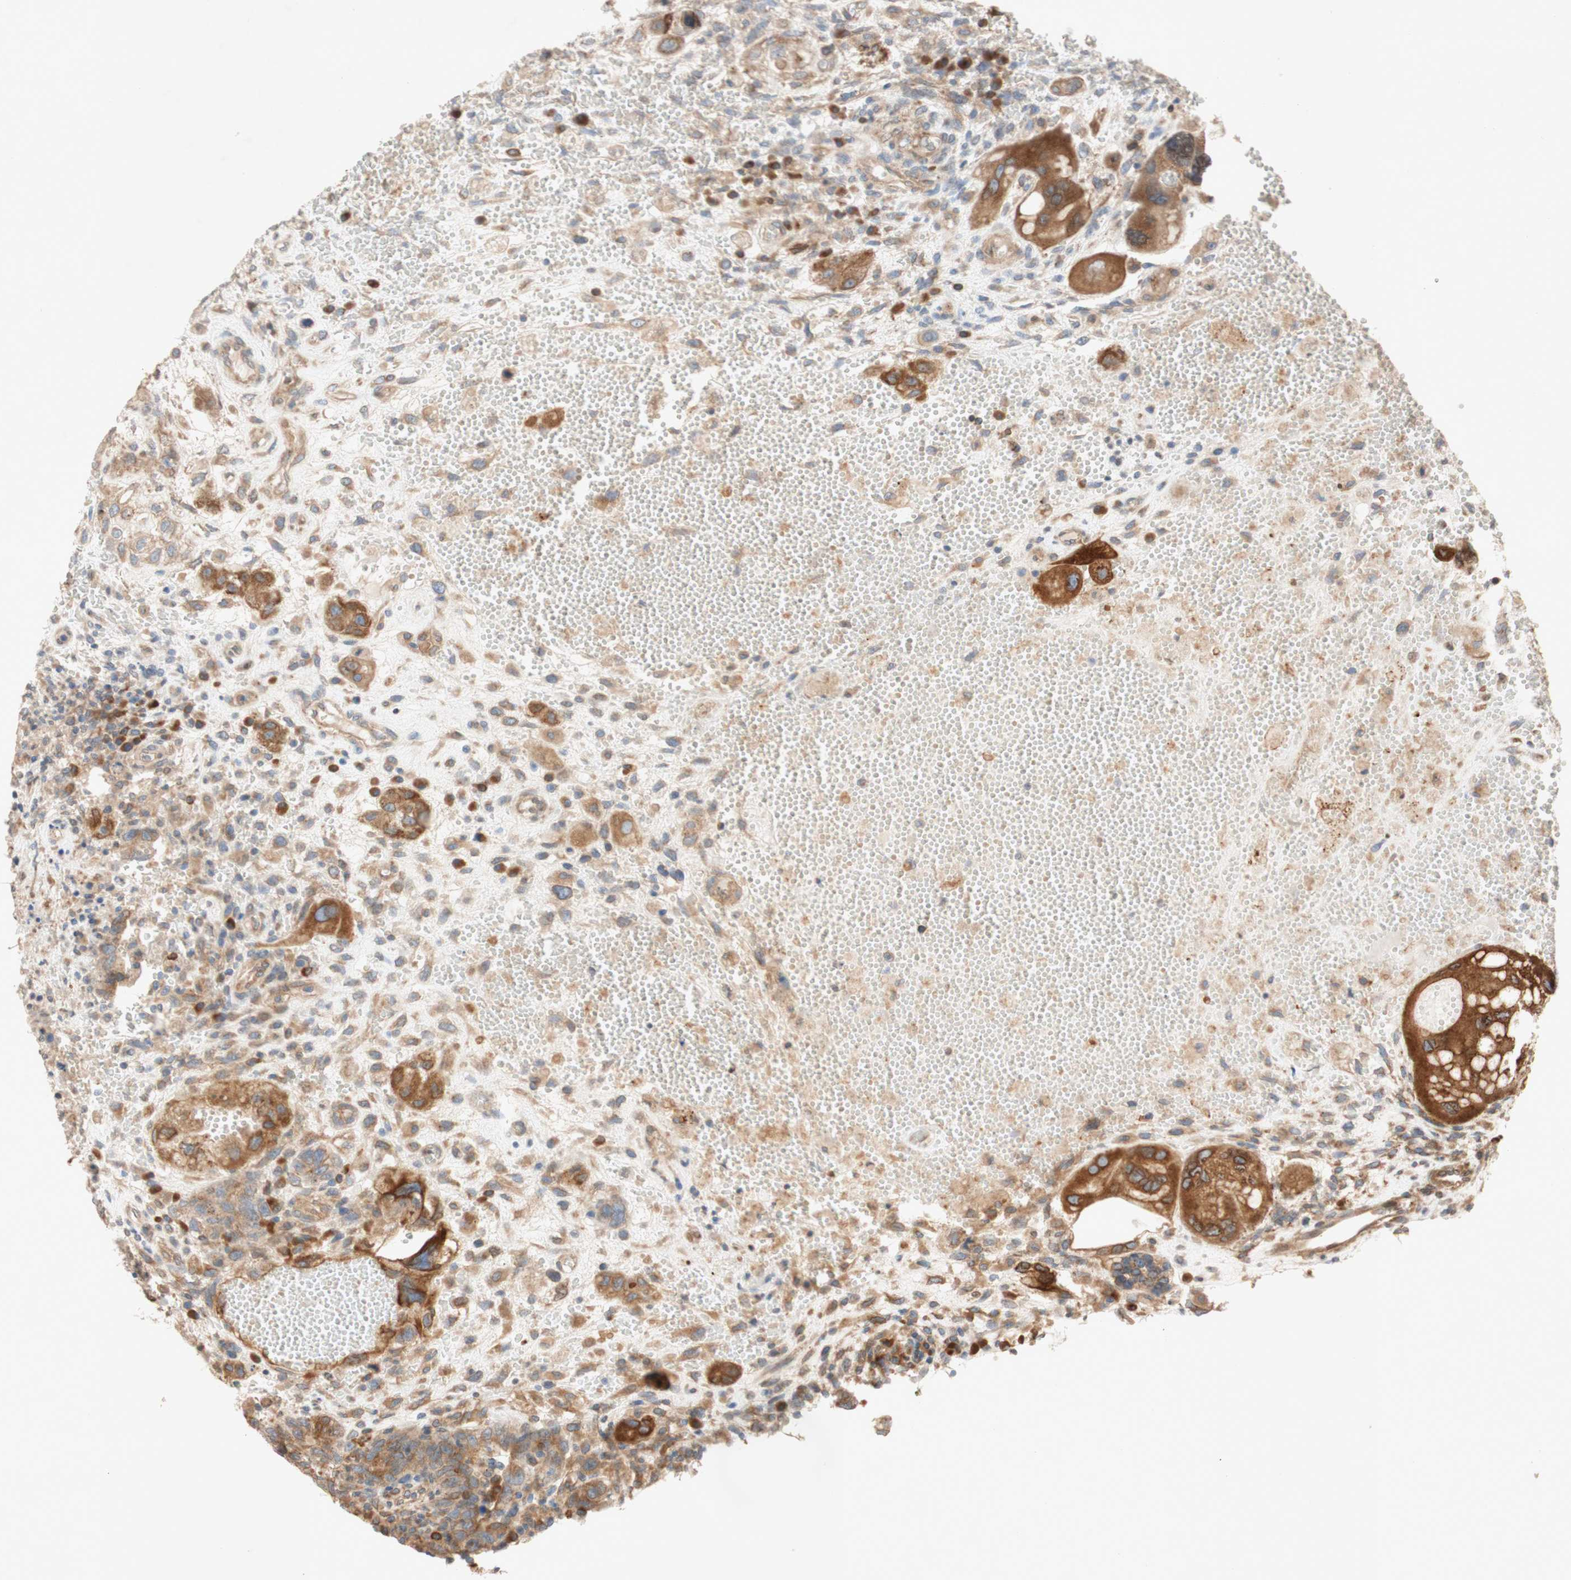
{"staining": {"intensity": "moderate", "quantity": ">75%", "location": "cytoplasmic/membranous,nuclear"}, "tissue": "testis cancer", "cell_type": "Tumor cells", "image_type": "cancer", "snomed": [{"axis": "morphology", "description": "Carcinoma, Embryonal, NOS"}, {"axis": "topography", "description": "Testis"}], "caption": "Human testis embryonal carcinoma stained with a protein marker exhibits moderate staining in tumor cells.", "gene": "PTPRU", "patient": {"sex": "male", "age": 26}}